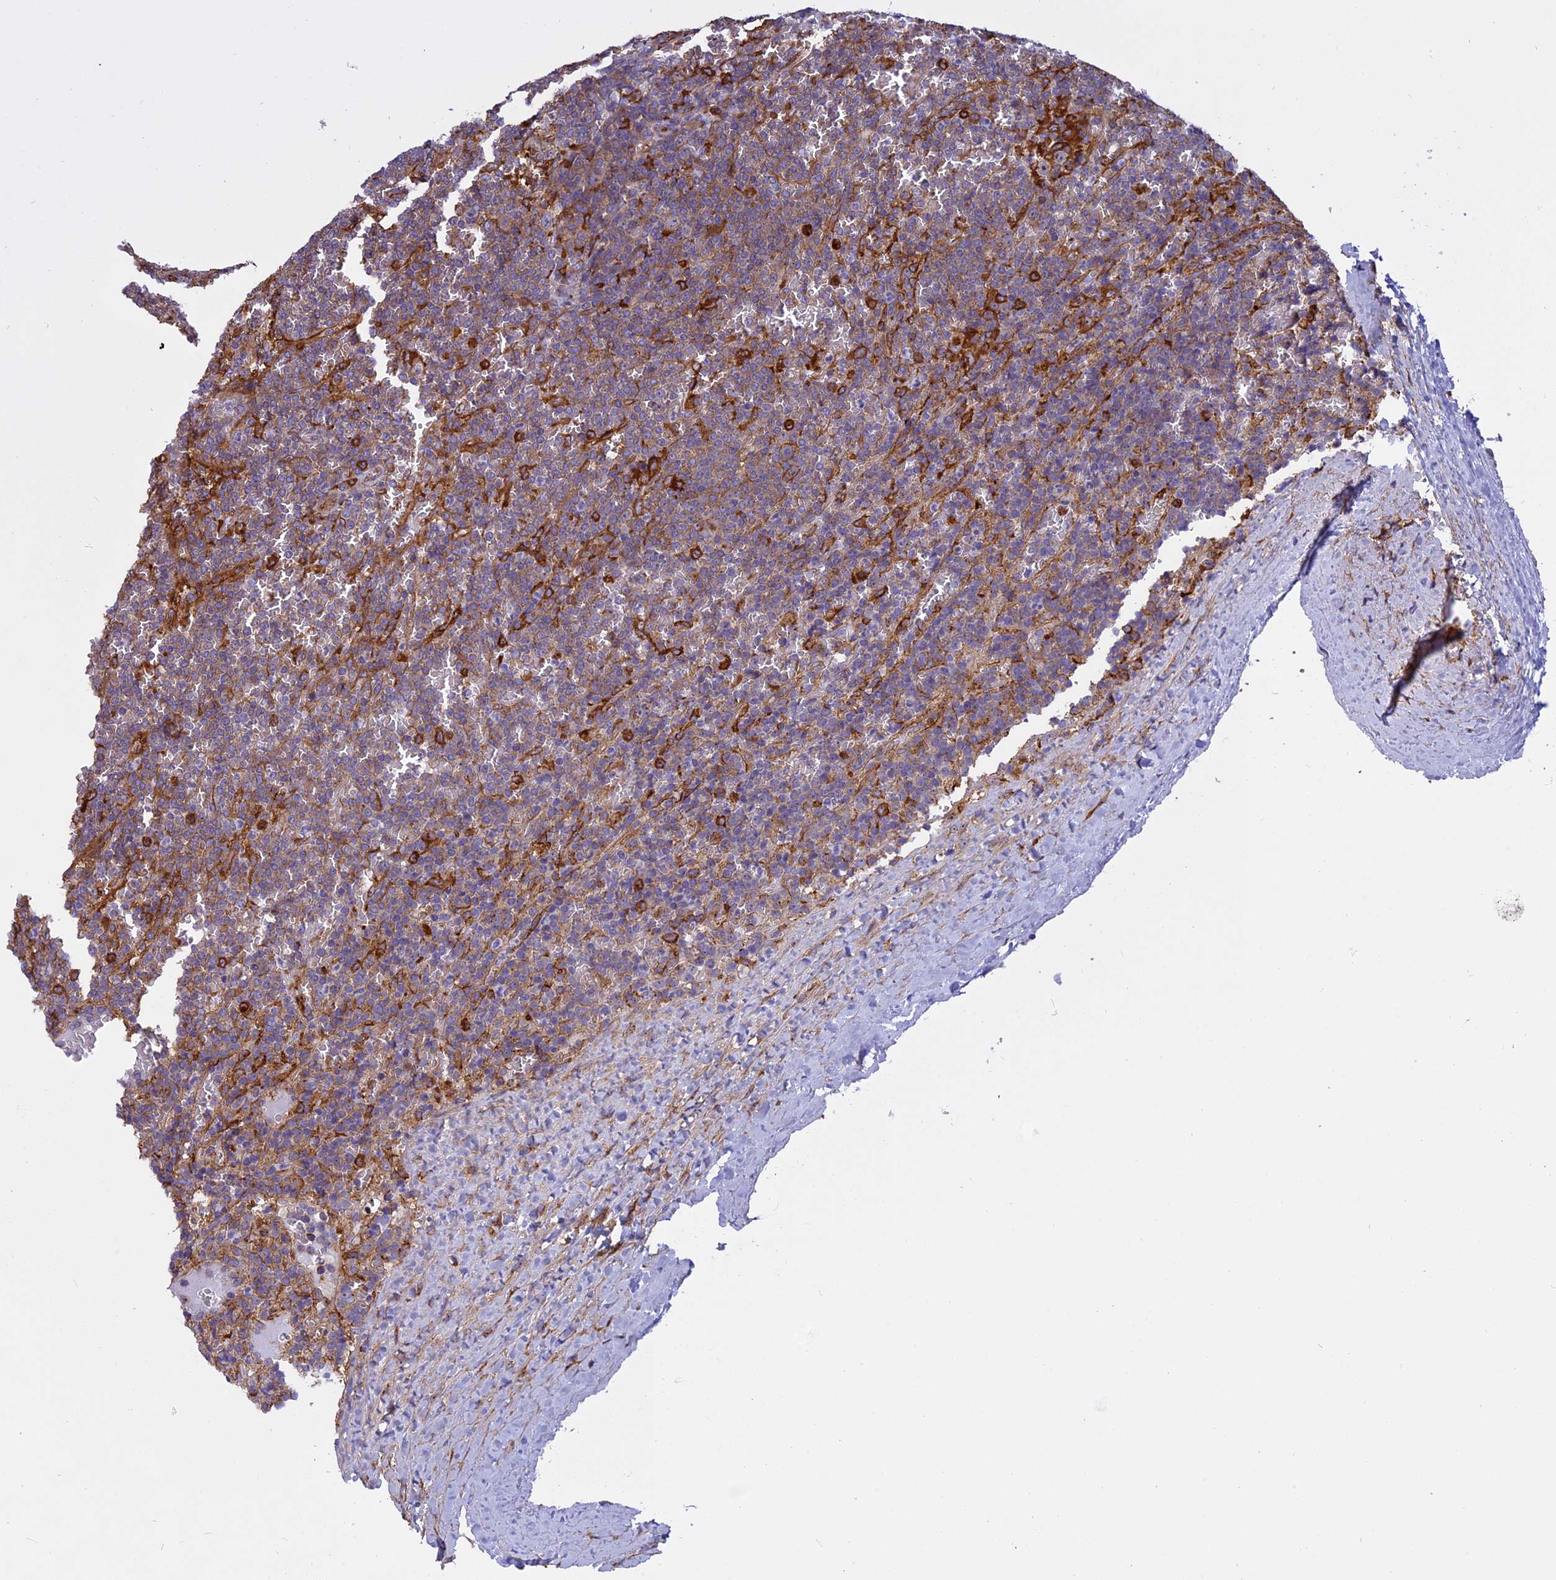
{"staining": {"intensity": "moderate", "quantity": "25%-75%", "location": "cytoplasmic/membranous"}, "tissue": "lymphoma", "cell_type": "Tumor cells", "image_type": "cancer", "snomed": [{"axis": "morphology", "description": "Malignant lymphoma, non-Hodgkin's type, Low grade"}, {"axis": "topography", "description": "Spleen"}], "caption": "Immunohistochemistry (IHC) staining of low-grade malignant lymphoma, non-Hodgkin's type, which displays medium levels of moderate cytoplasmic/membranous expression in about 25%-75% of tumor cells indicating moderate cytoplasmic/membranous protein expression. The staining was performed using DAB (3,3'-diaminobenzidine) (brown) for protein detection and nuclei were counterstained in hematoxylin (blue).", "gene": "EHBP1L1", "patient": {"sex": "female", "age": 19}}